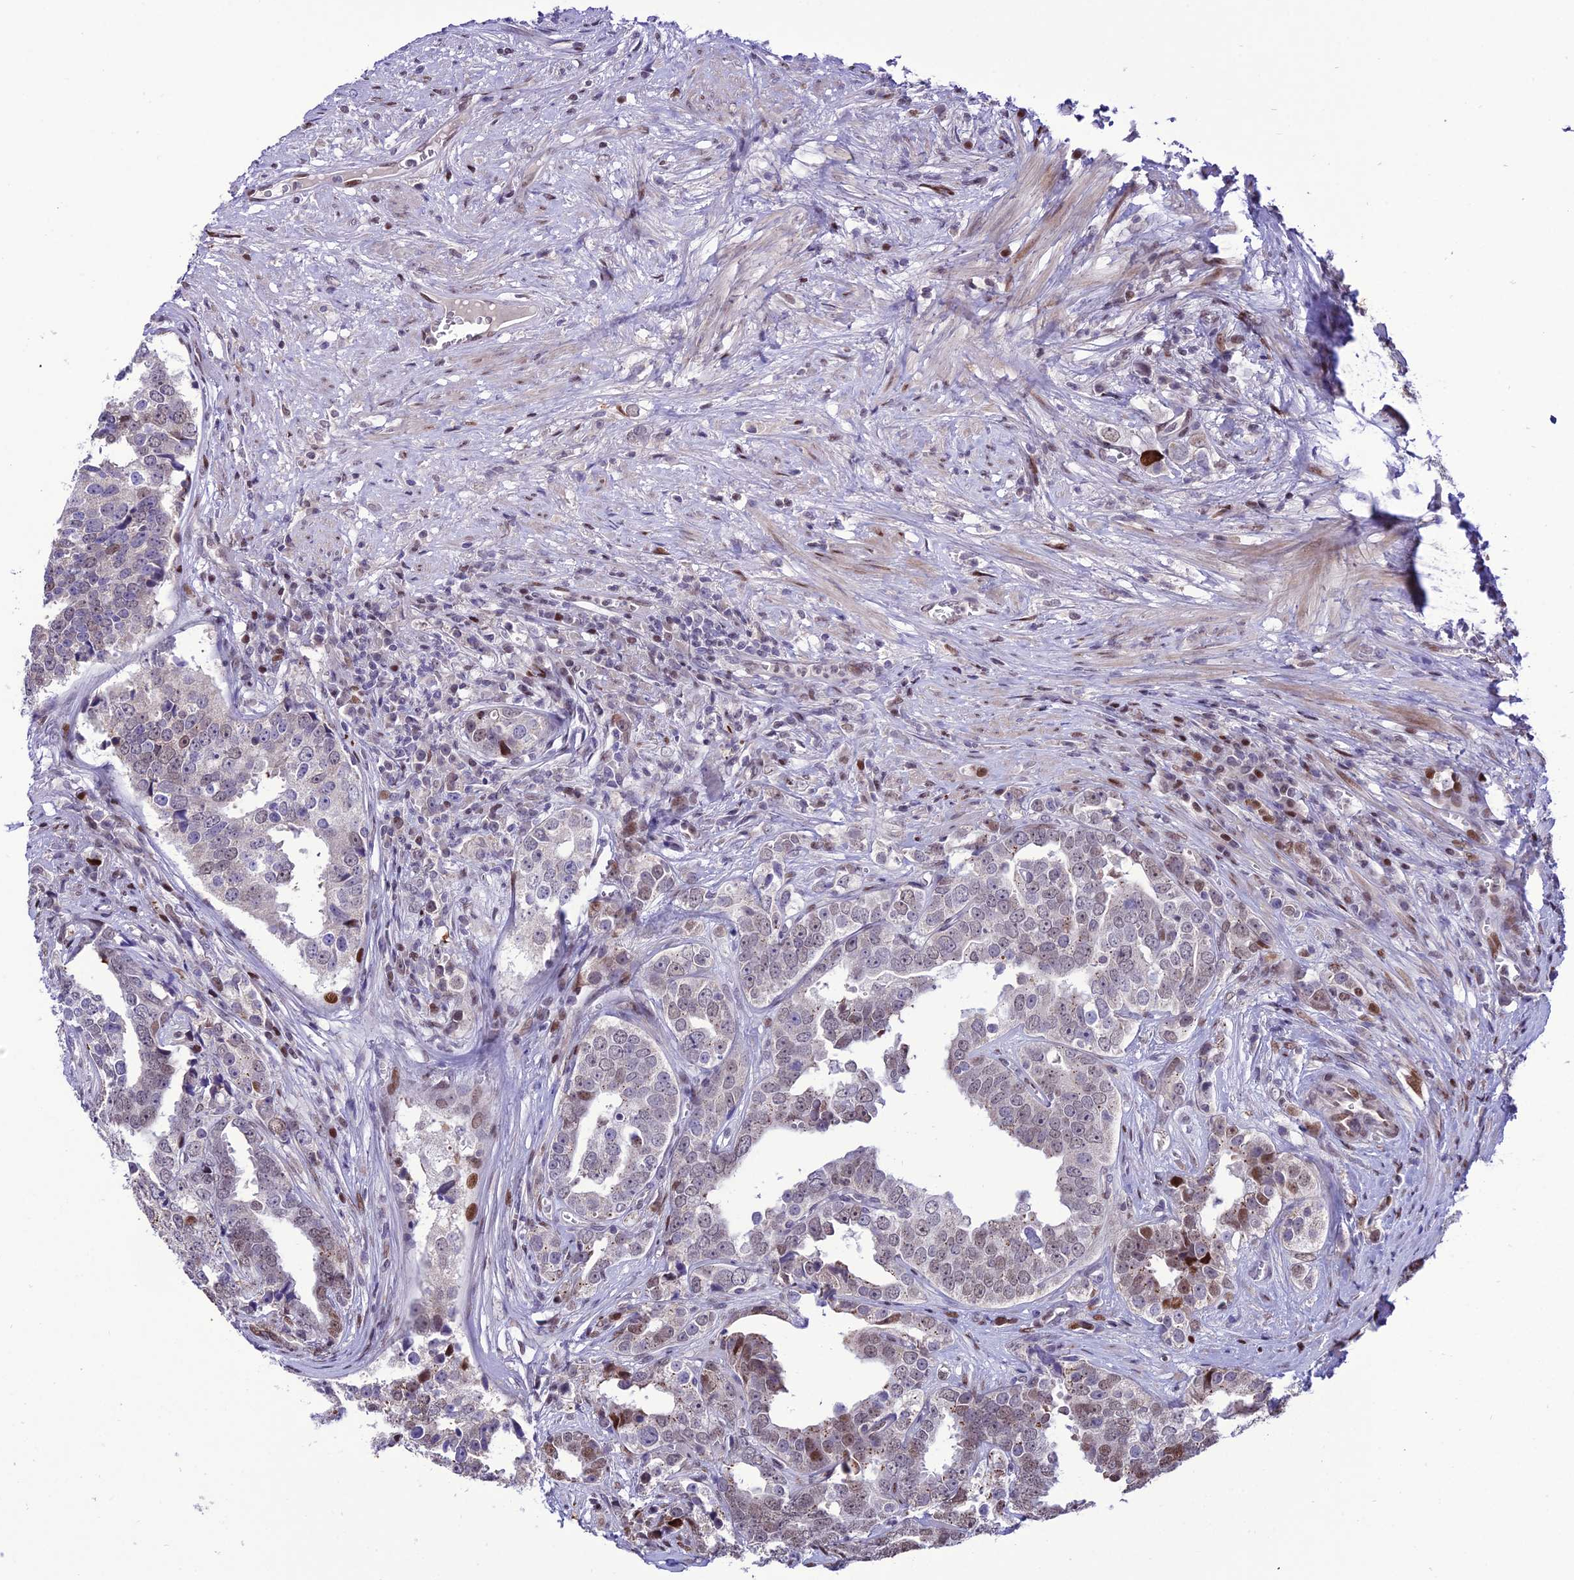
{"staining": {"intensity": "moderate", "quantity": "<25%", "location": "nuclear"}, "tissue": "prostate cancer", "cell_type": "Tumor cells", "image_type": "cancer", "snomed": [{"axis": "morphology", "description": "Adenocarcinoma, High grade"}, {"axis": "topography", "description": "Prostate"}], "caption": "Prostate cancer (high-grade adenocarcinoma) stained with immunohistochemistry (IHC) reveals moderate nuclear positivity in about <25% of tumor cells.", "gene": "ZNF707", "patient": {"sex": "male", "age": 71}}